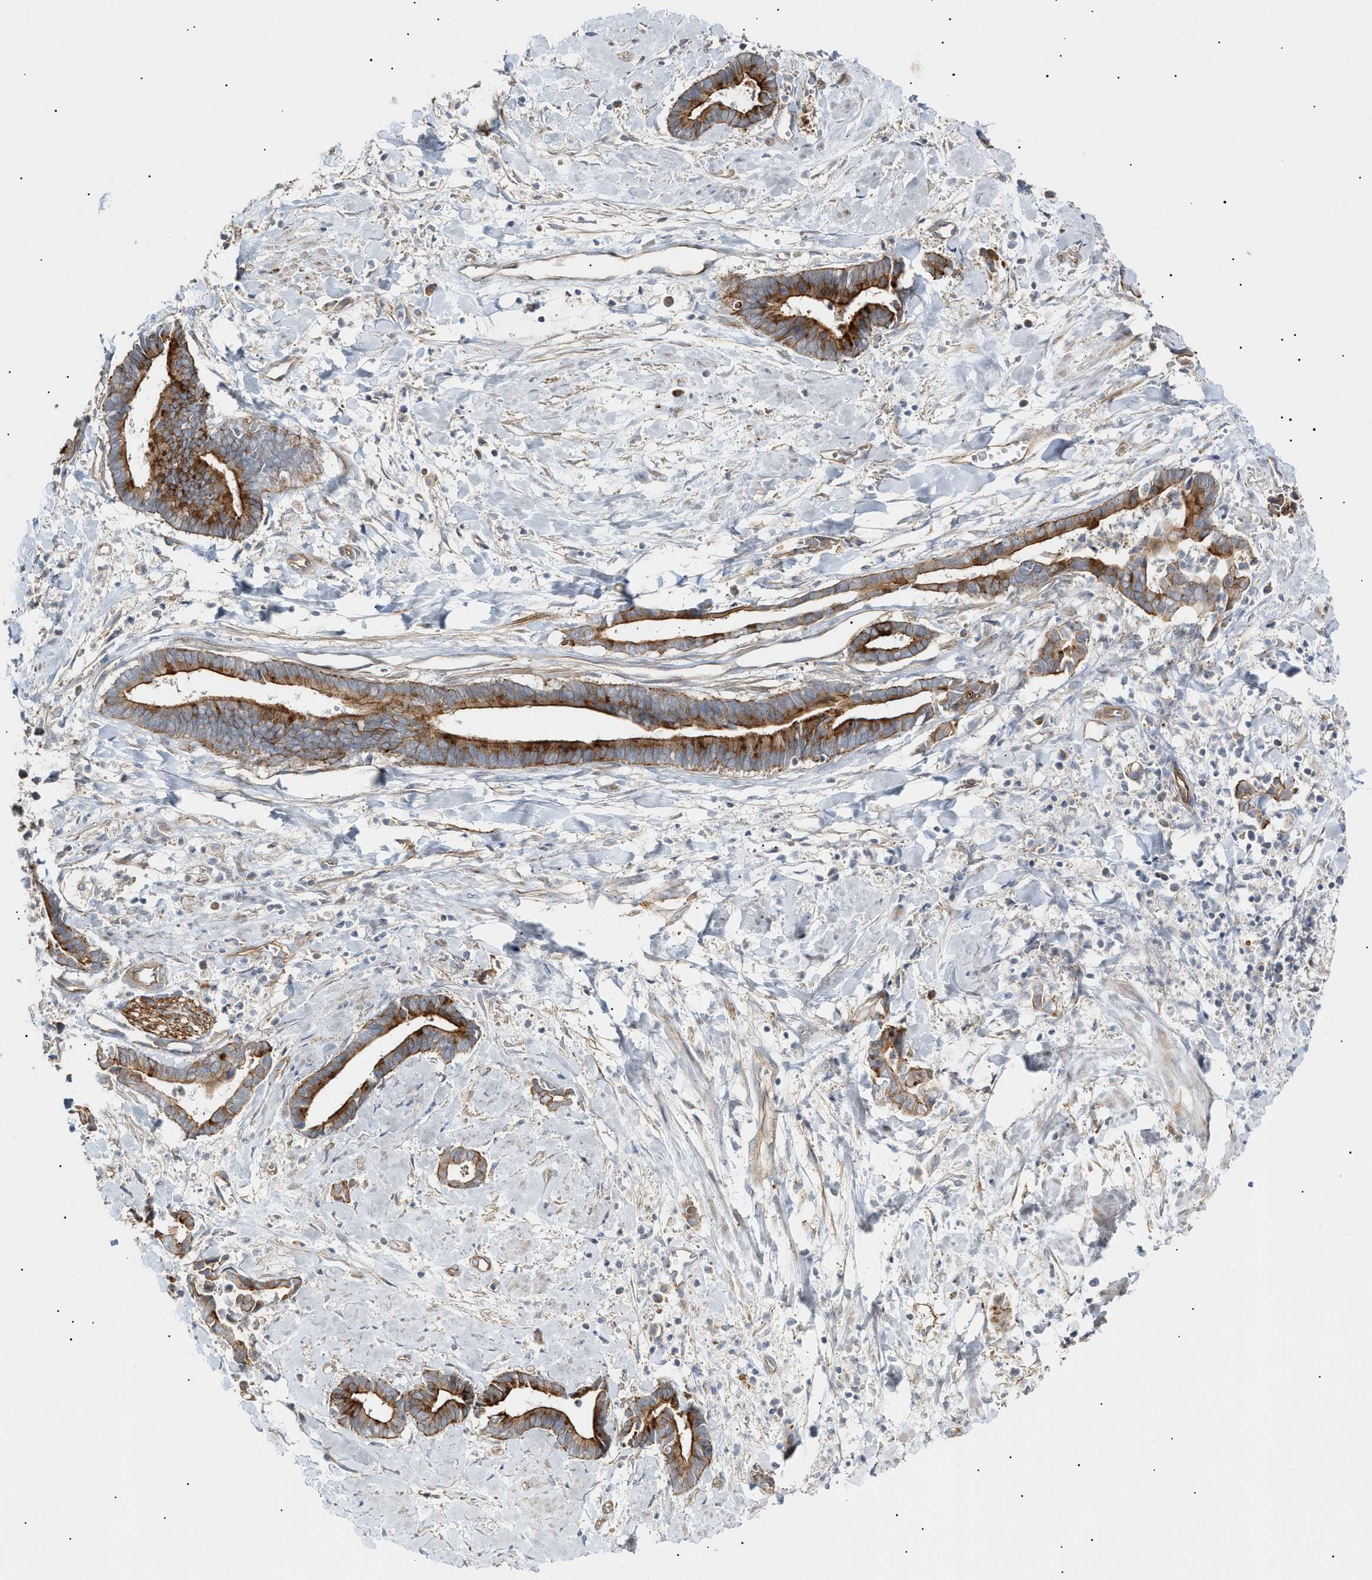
{"staining": {"intensity": "strong", "quantity": ">75%", "location": "cytoplasmic/membranous"}, "tissue": "cervical cancer", "cell_type": "Tumor cells", "image_type": "cancer", "snomed": [{"axis": "morphology", "description": "Adenocarcinoma, NOS"}, {"axis": "topography", "description": "Cervix"}], "caption": "IHC of human adenocarcinoma (cervical) reveals high levels of strong cytoplasmic/membranous expression in approximately >75% of tumor cells. The protein is shown in brown color, while the nuclei are stained blue.", "gene": "ZFHX2", "patient": {"sex": "female", "age": 44}}